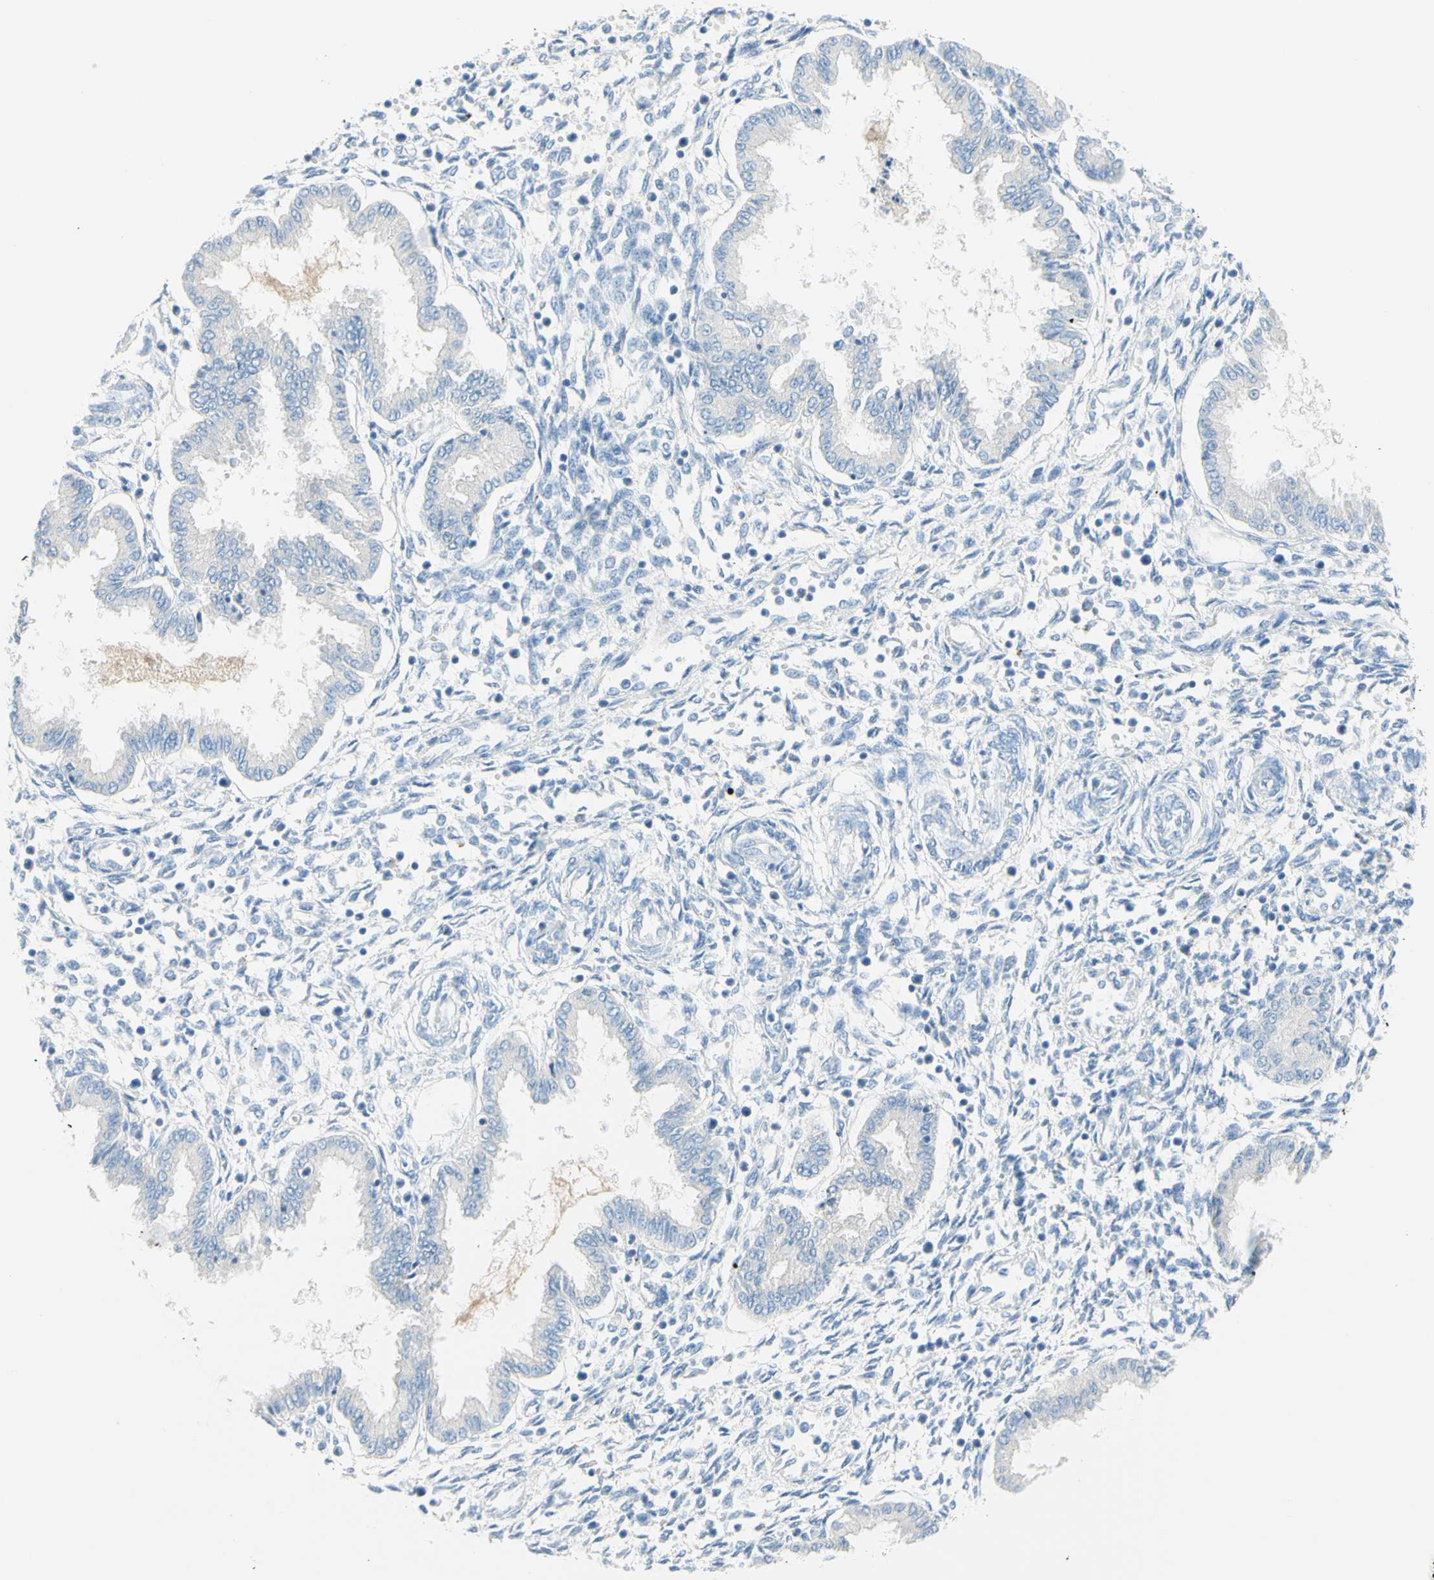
{"staining": {"intensity": "negative", "quantity": "none", "location": "none"}, "tissue": "endometrium", "cell_type": "Cells in endometrial stroma", "image_type": "normal", "snomed": [{"axis": "morphology", "description": "Normal tissue, NOS"}, {"axis": "topography", "description": "Endometrium"}], "caption": "Immunohistochemical staining of normal human endometrium exhibits no significant expression in cells in endometrial stroma. (Immunohistochemistry, brightfield microscopy, high magnification).", "gene": "IL6ST", "patient": {"sex": "female", "age": 33}}